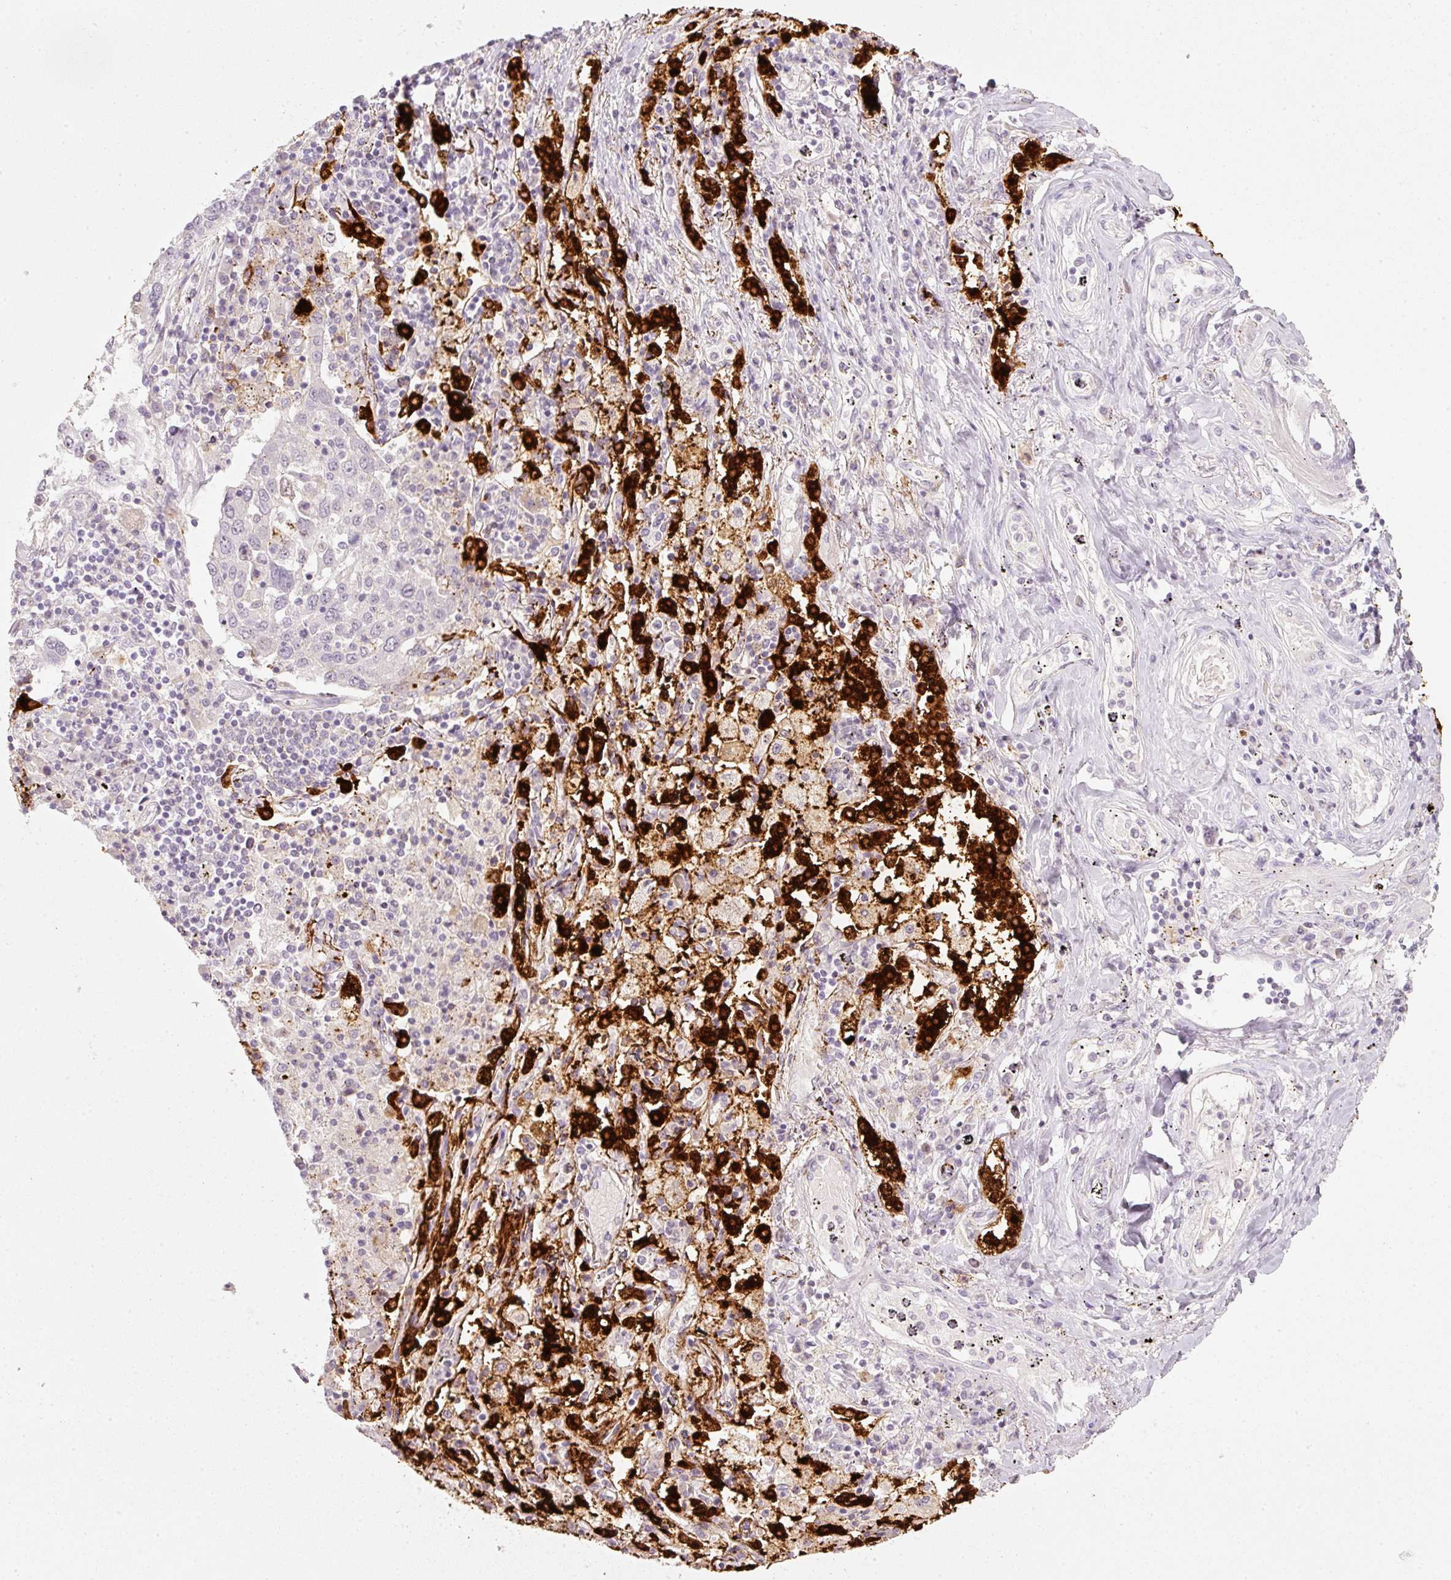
{"staining": {"intensity": "negative", "quantity": "none", "location": "none"}, "tissue": "lung cancer", "cell_type": "Tumor cells", "image_type": "cancer", "snomed": [{"axis": "morphology", "description": "Squamous cell carcinoma, NOS"}, {"axis": "topography", "description": "Lung"}], "caption": "Lung squamous cell carcinoma was stained to show a protein in brown. There is no significant staining in tumor cells. (Brightfield microscopy of DAB (3,3'-diaminobenzidine) IHC at high magnification).", "gene": "STEAP1", "patient": {"sex": "male", "age": 65}}